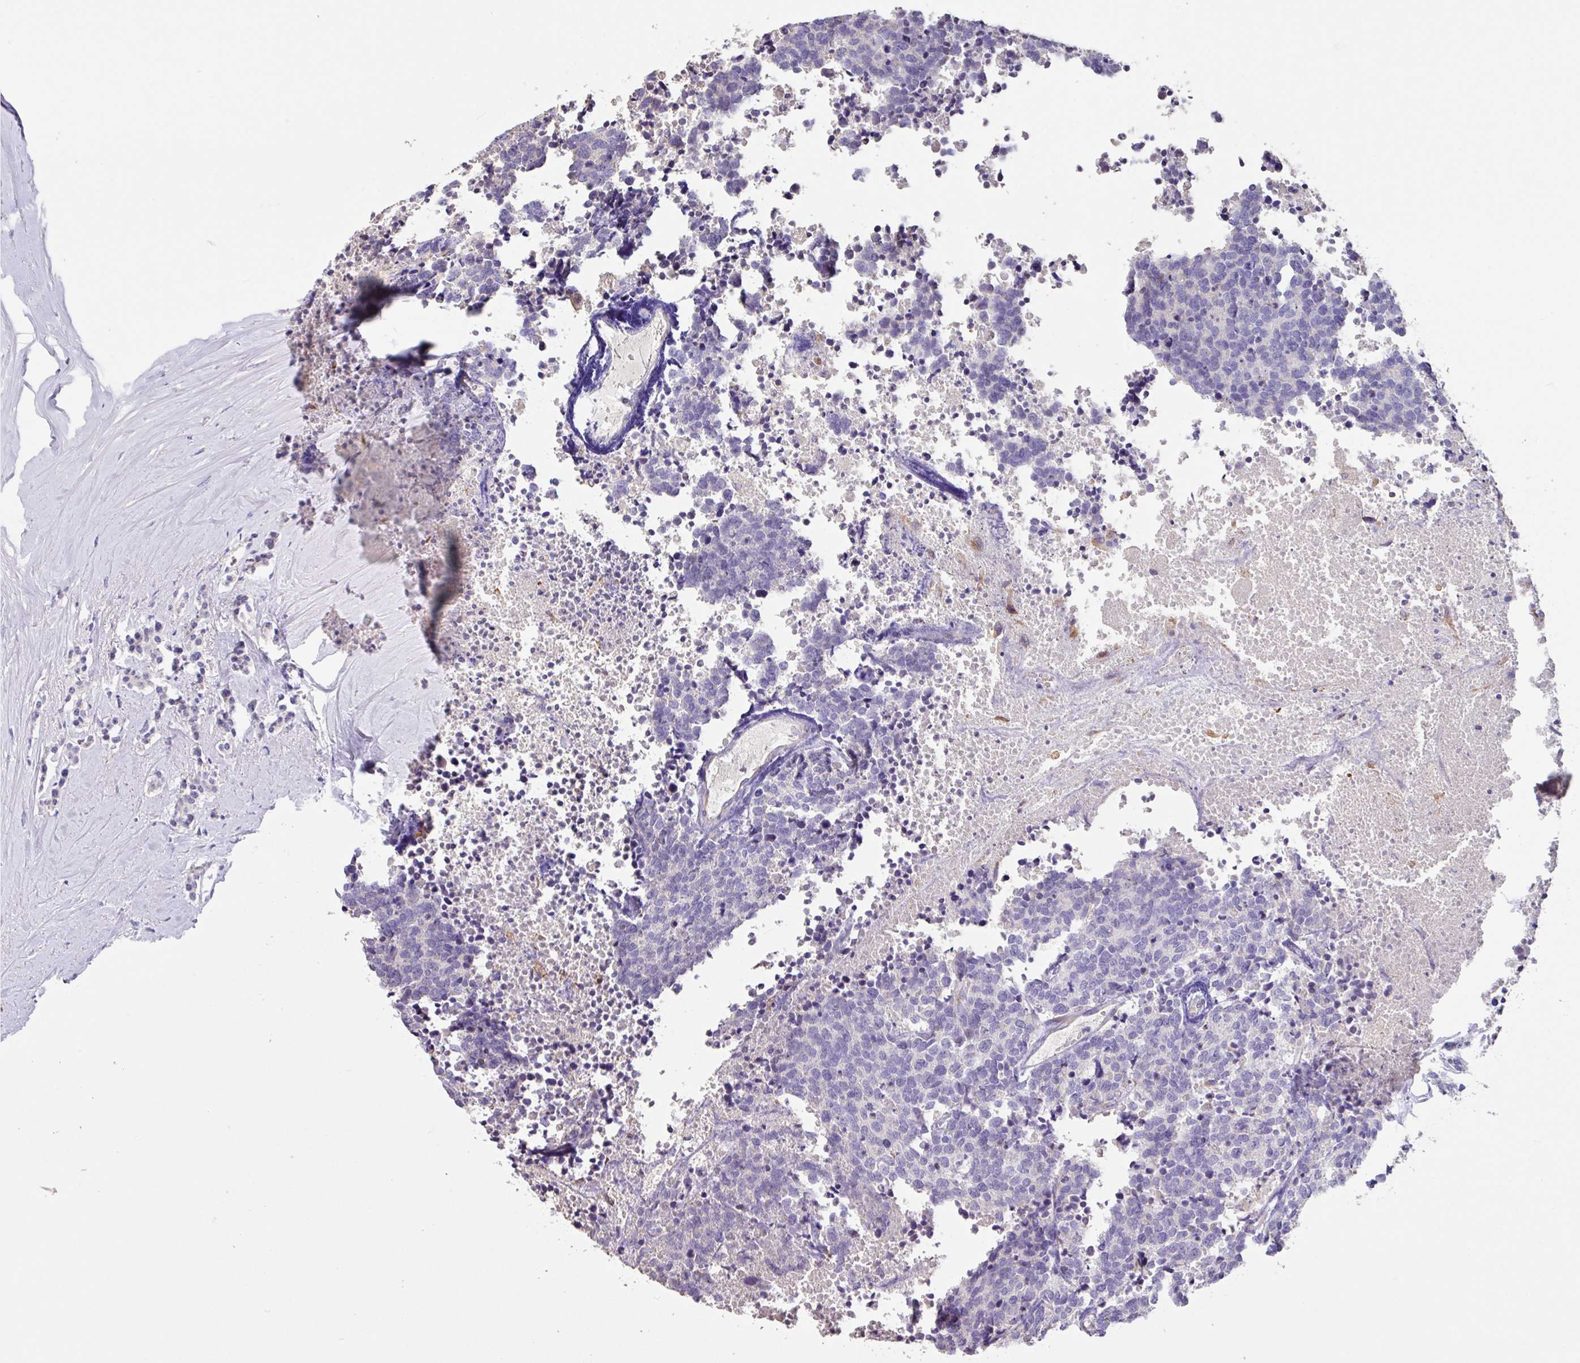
{"staining": {"intensity": "negative", "quantity": "none", "location": "none"}, "tissue": "carcinoid", "cell_type": "Tumor cells", "image_type": "cancer", "snomed": [{"axis": "morphology", "description": "Carcinoid, malignant, NOS"}, {"axis": "topography", "description": "Skin"}], "caption": "High power microscopy photomicrograph of an immunohistochemistry micrograph of carcinoid, revealing no significant positivity in tumor cells. Brightfield microscopy of immunohistochemistry stained with DAB (3,3'-diaminobenzidine) (brown) and hematoxylin (blue), captured at high magnification.", "gene": "ZG16", "patient": {"sex": "female", "age": 79}}